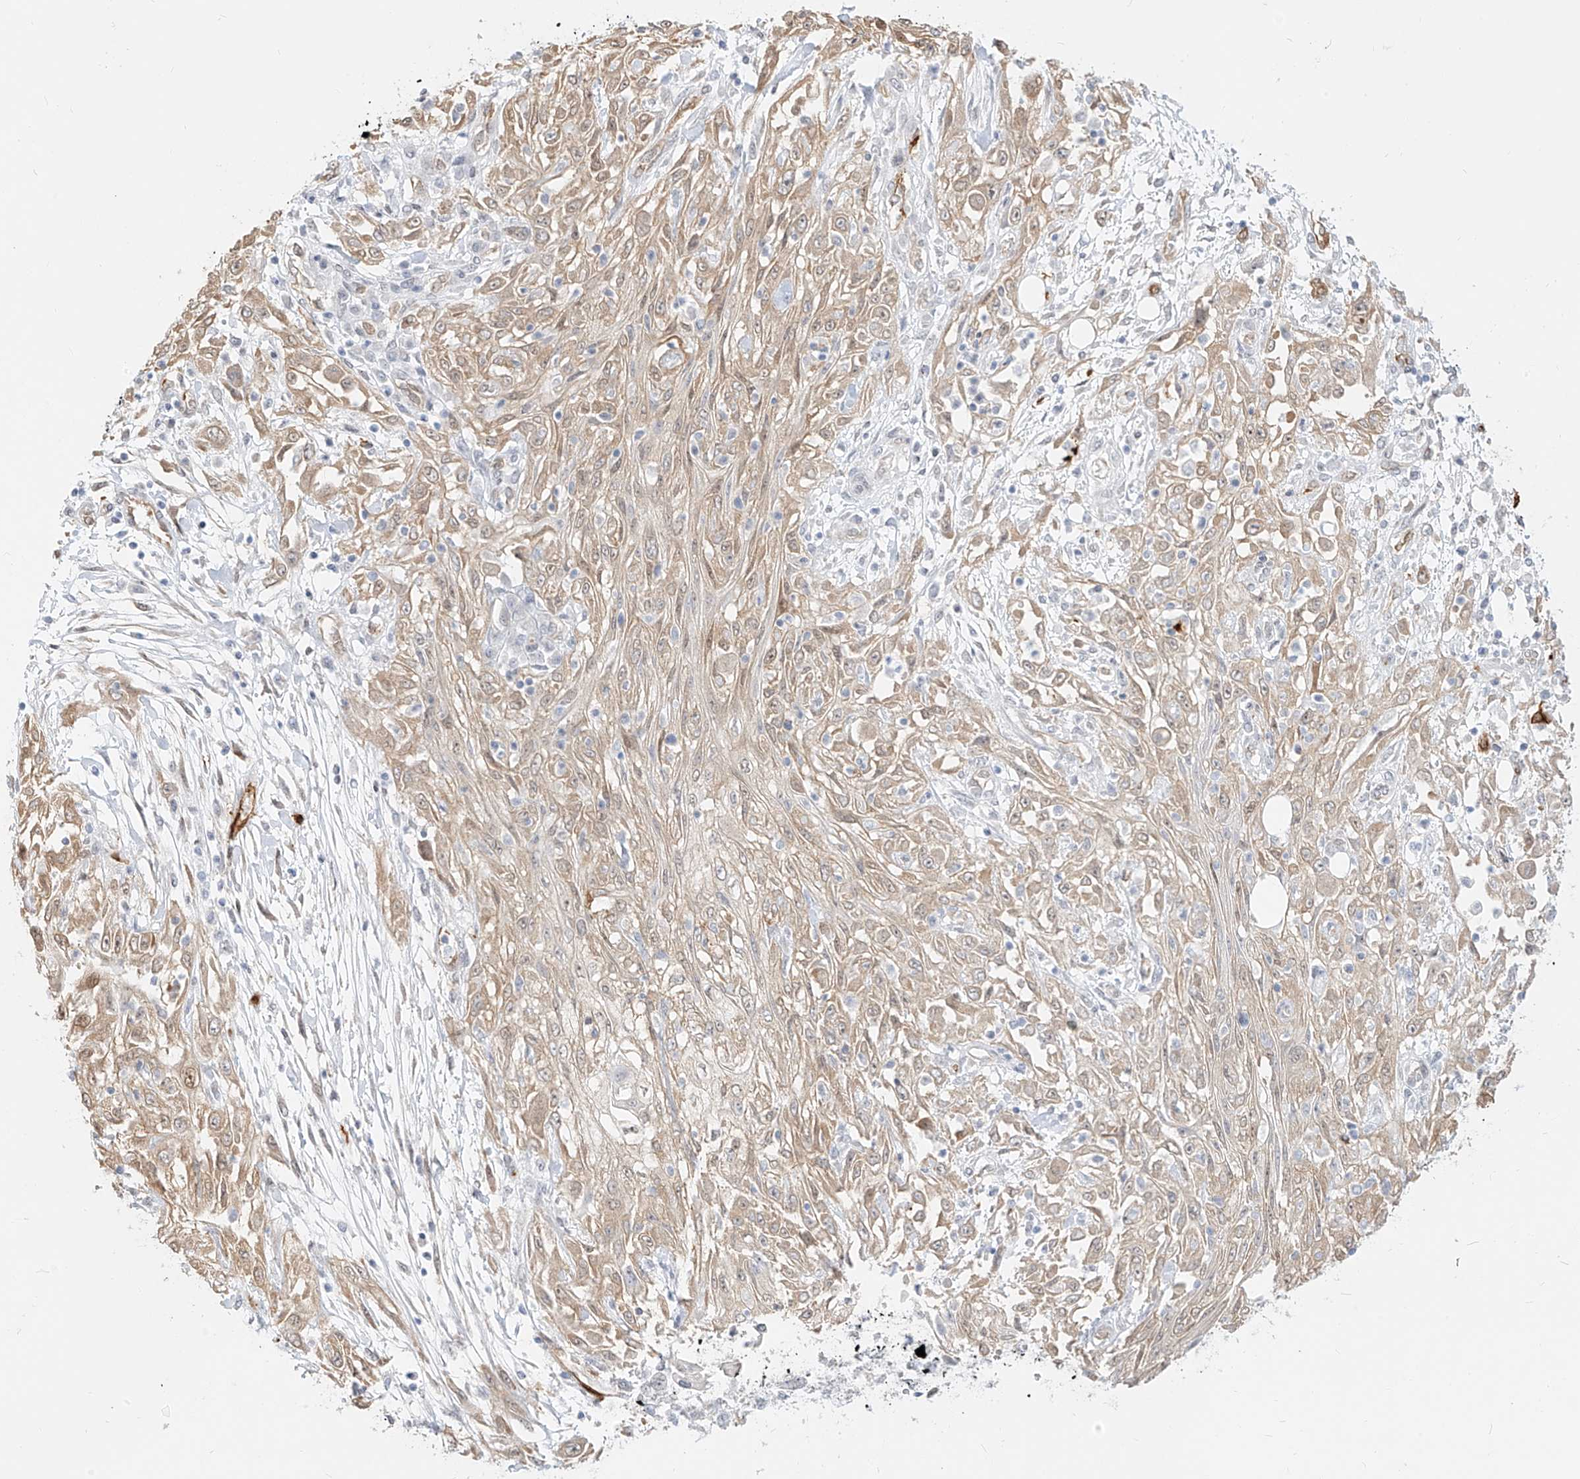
{"staining": {"intensity": "weak", "quantity": ">75%", "location": "cytoplasmic/membranous,nuclear"}, "tissue": "skin cancer", "cell_type": "Tumor cells", "image_type": "cancer", "snomed": [{"axis": "morphology", "description": "Squamous cell carcinoma, NOS"}, {"axis": "morphology", "description": "Squamous cell carcinoma, metastatic, NOS"}, {"axis": "topography", "description": "Skin"}, {"axis": "topography", "description": "Lymph node"}], "caption": "Immunohistochemical staining of skin cancer (squamous cell carcinoma) displays weak cytoplasmic/membranous and nuclear protein expression in approximately >75% of tumor cells.", "gene": "NHSL1", "patient": {"sex": "male", "age": 75}}